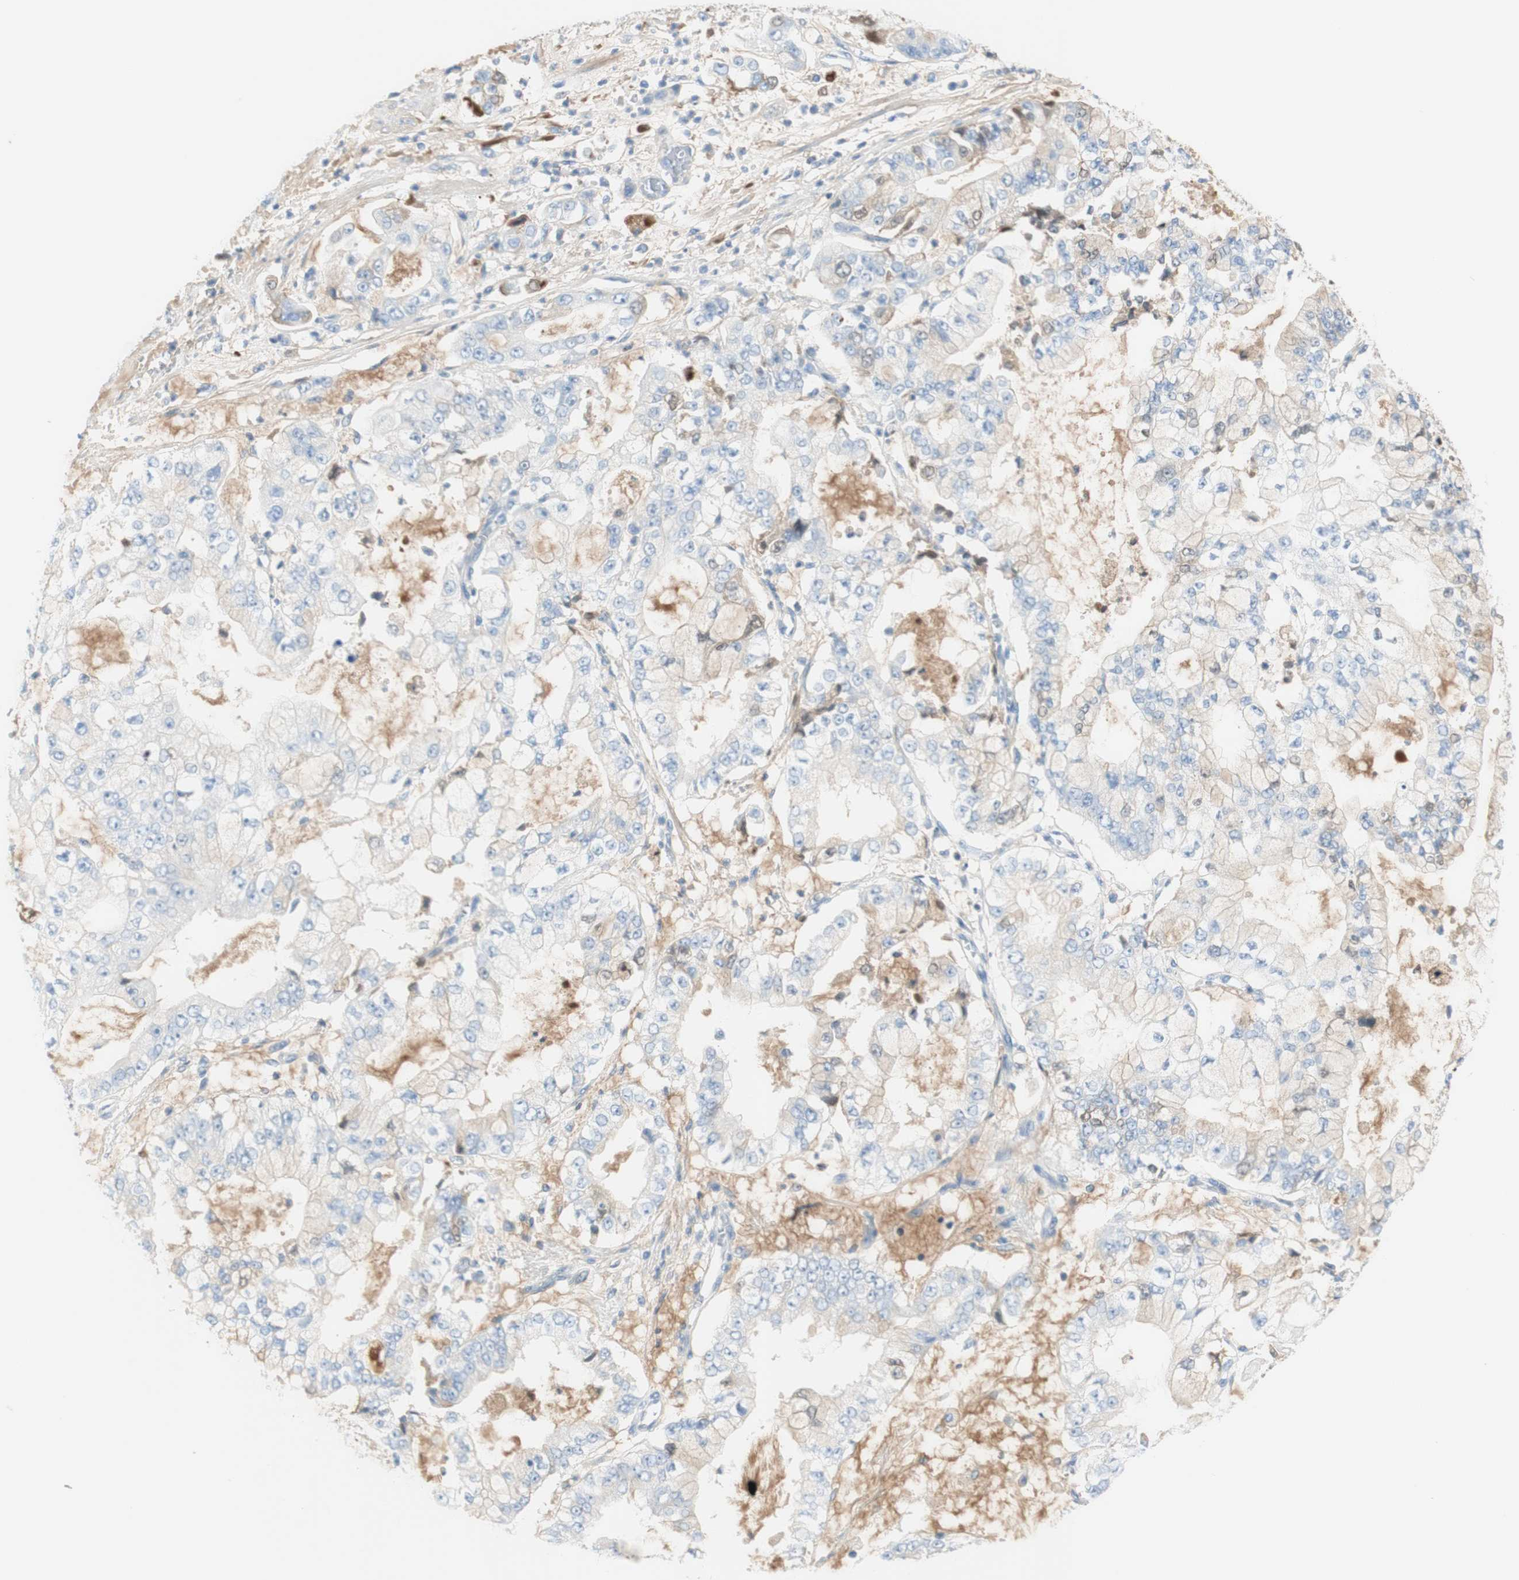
{"staining": {"intensity": "negative", "quantity": "none", "location": "none"}, "tissue": "stomach cancer", "cell_type": "Tumor cells", "image_type": "cancer", "snomed": [{"axis": "morphology", "description": "Adenocarcinoma, NOS"}, {"axis": "topography", "description": "Stomach"}], "caption": "Immunohistochemical staining of human stomach adenocarcinoma exhibits no significant positivity in tumor cells.", "gene": "KNG1", "patient": {"sex": "male", "age": 76}}